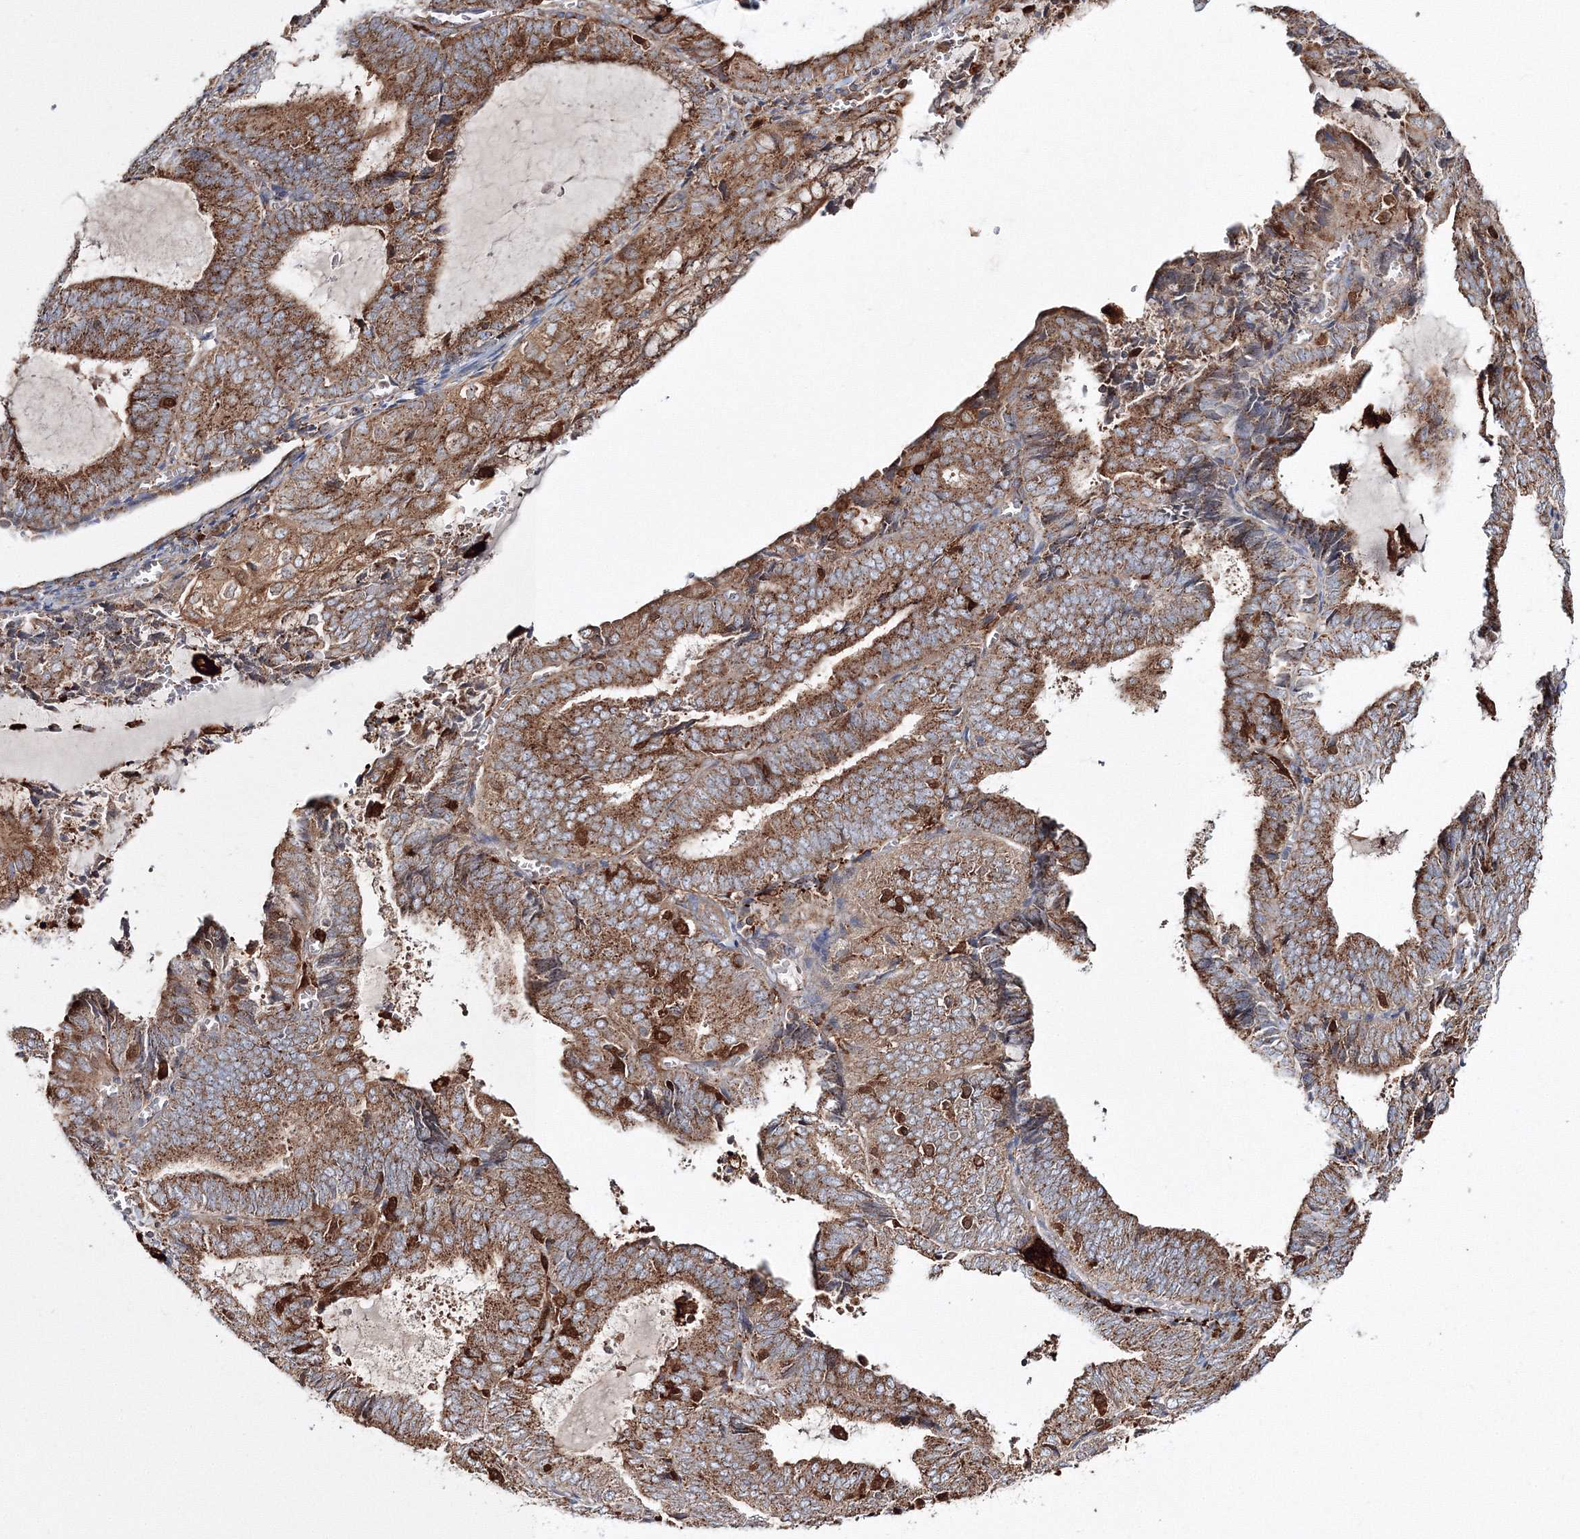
{"staining": {"intensity": "moderate", "quantity": ">75%", "location": "cytoplasmic/membranous"}, "tissue": "endometrial cancer", "cell_type": "Tumor cells", "image_type": "cancer", "snomed": [{"axis": "morphology", "description": "Adenocarcinoma, NOS"}, {"axis": "topography", "description": "Endometrium"}], "caption": "DAB immunohistochemical staining of endometrial cancer (adenocarcinoma) displays moderate cytoplasmic/membranous protein positivity in approximately >75% of tumor cells. The staining was performed using DAB (3,3'-diaminobenzidine), with brown indicating positive protein expression. Nuclei are stained blue with hematoxylin.", "gene": "ARCN1", "patient": {"sex": "female", "age": 81}}